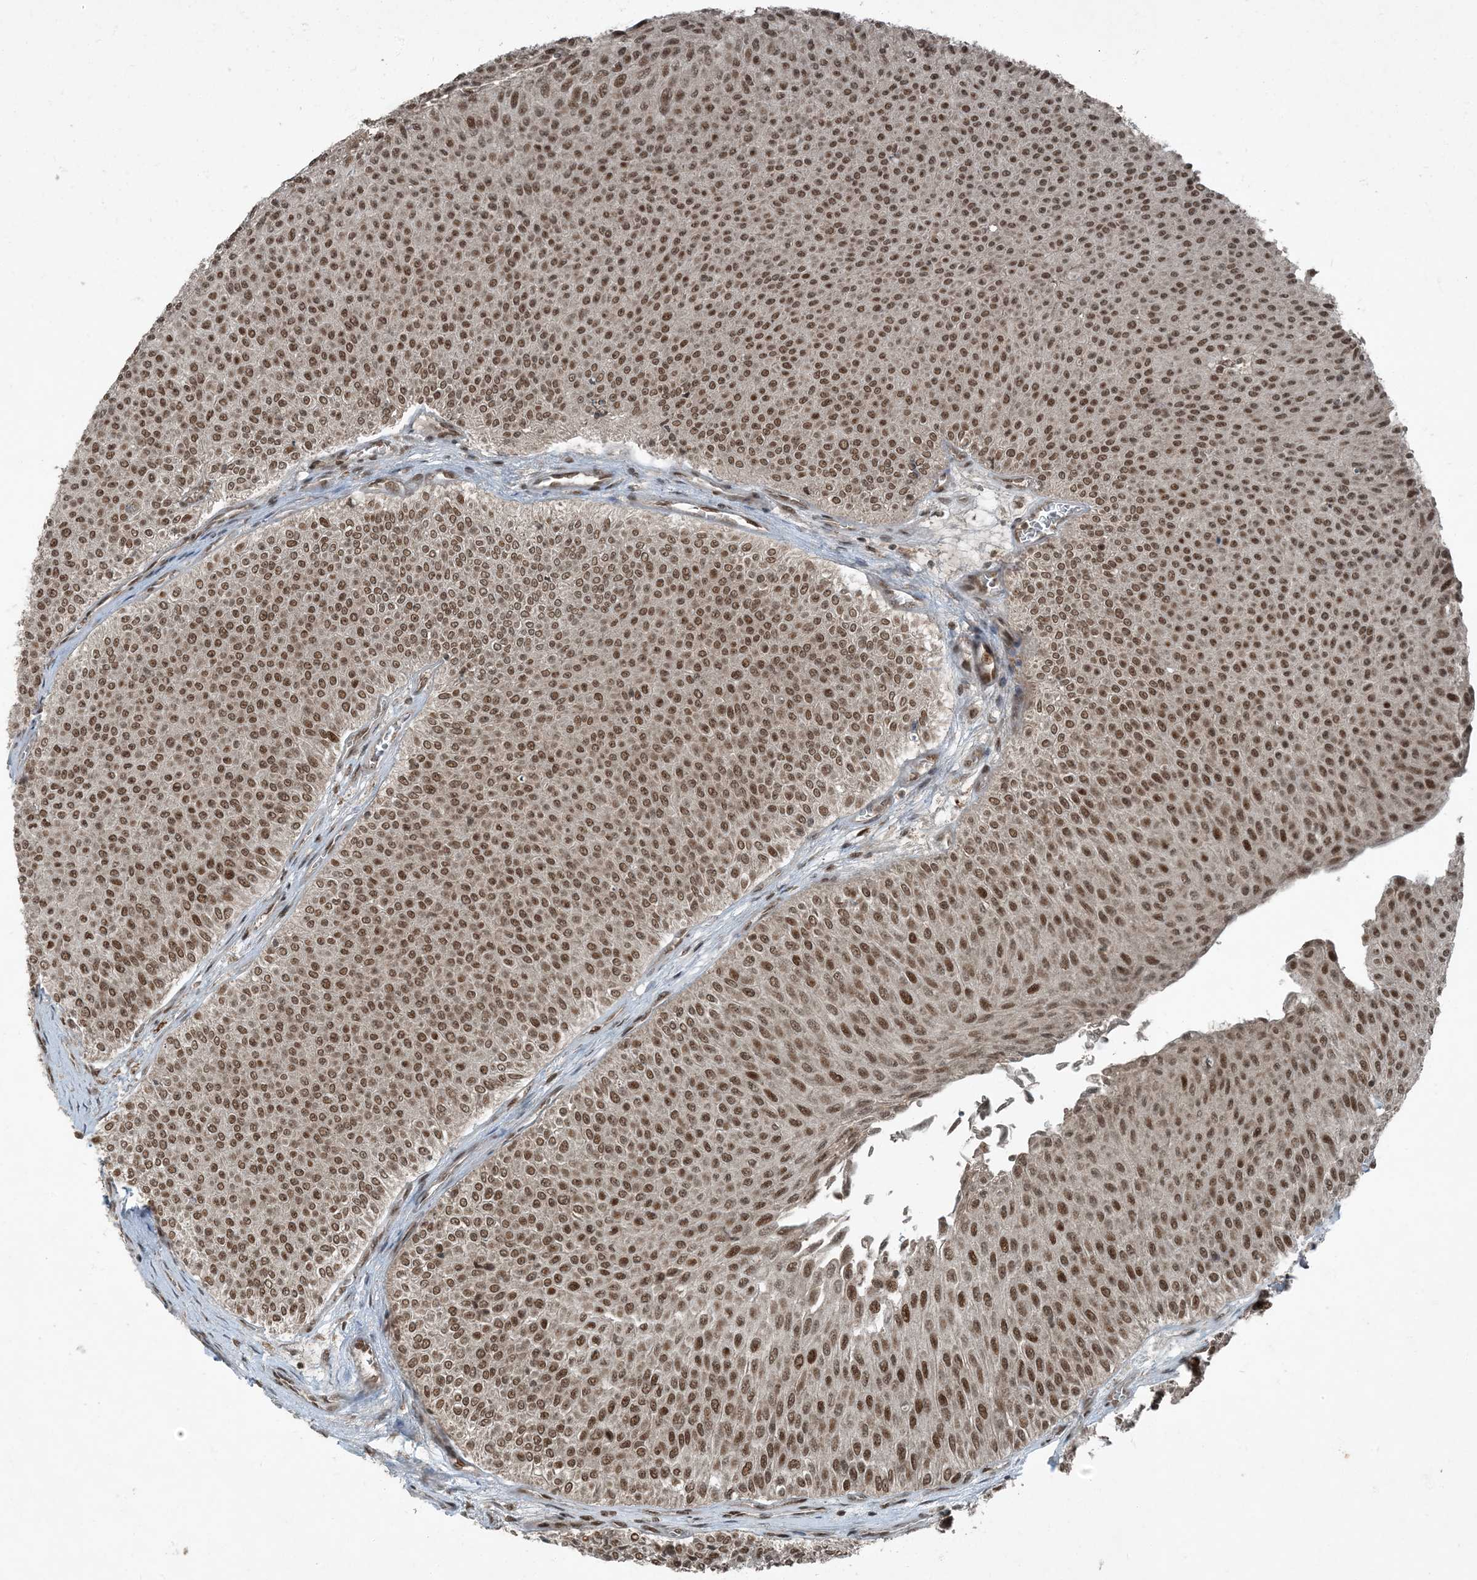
{"staining": {"intensity": "moderate", "quantity": ">75%", "location": "nuclear"}, "tissue": "urothelial cancer", "cell_type": "Tumor cells", "image_type": "cancer", "snomed": [{"axis": "morphology", "description": "Urothelial carcinoma, Low grade"}, {"axis": "topography", "description": "Urinary bladder"}], "caption": "Urothelial cancer stained with DAB IHC reveals medium levels of moderate nuclear staining in about >75% of tumor cells.", "gene": "TRAPPC12", "patient": {"sex": "male", "age": 78}}